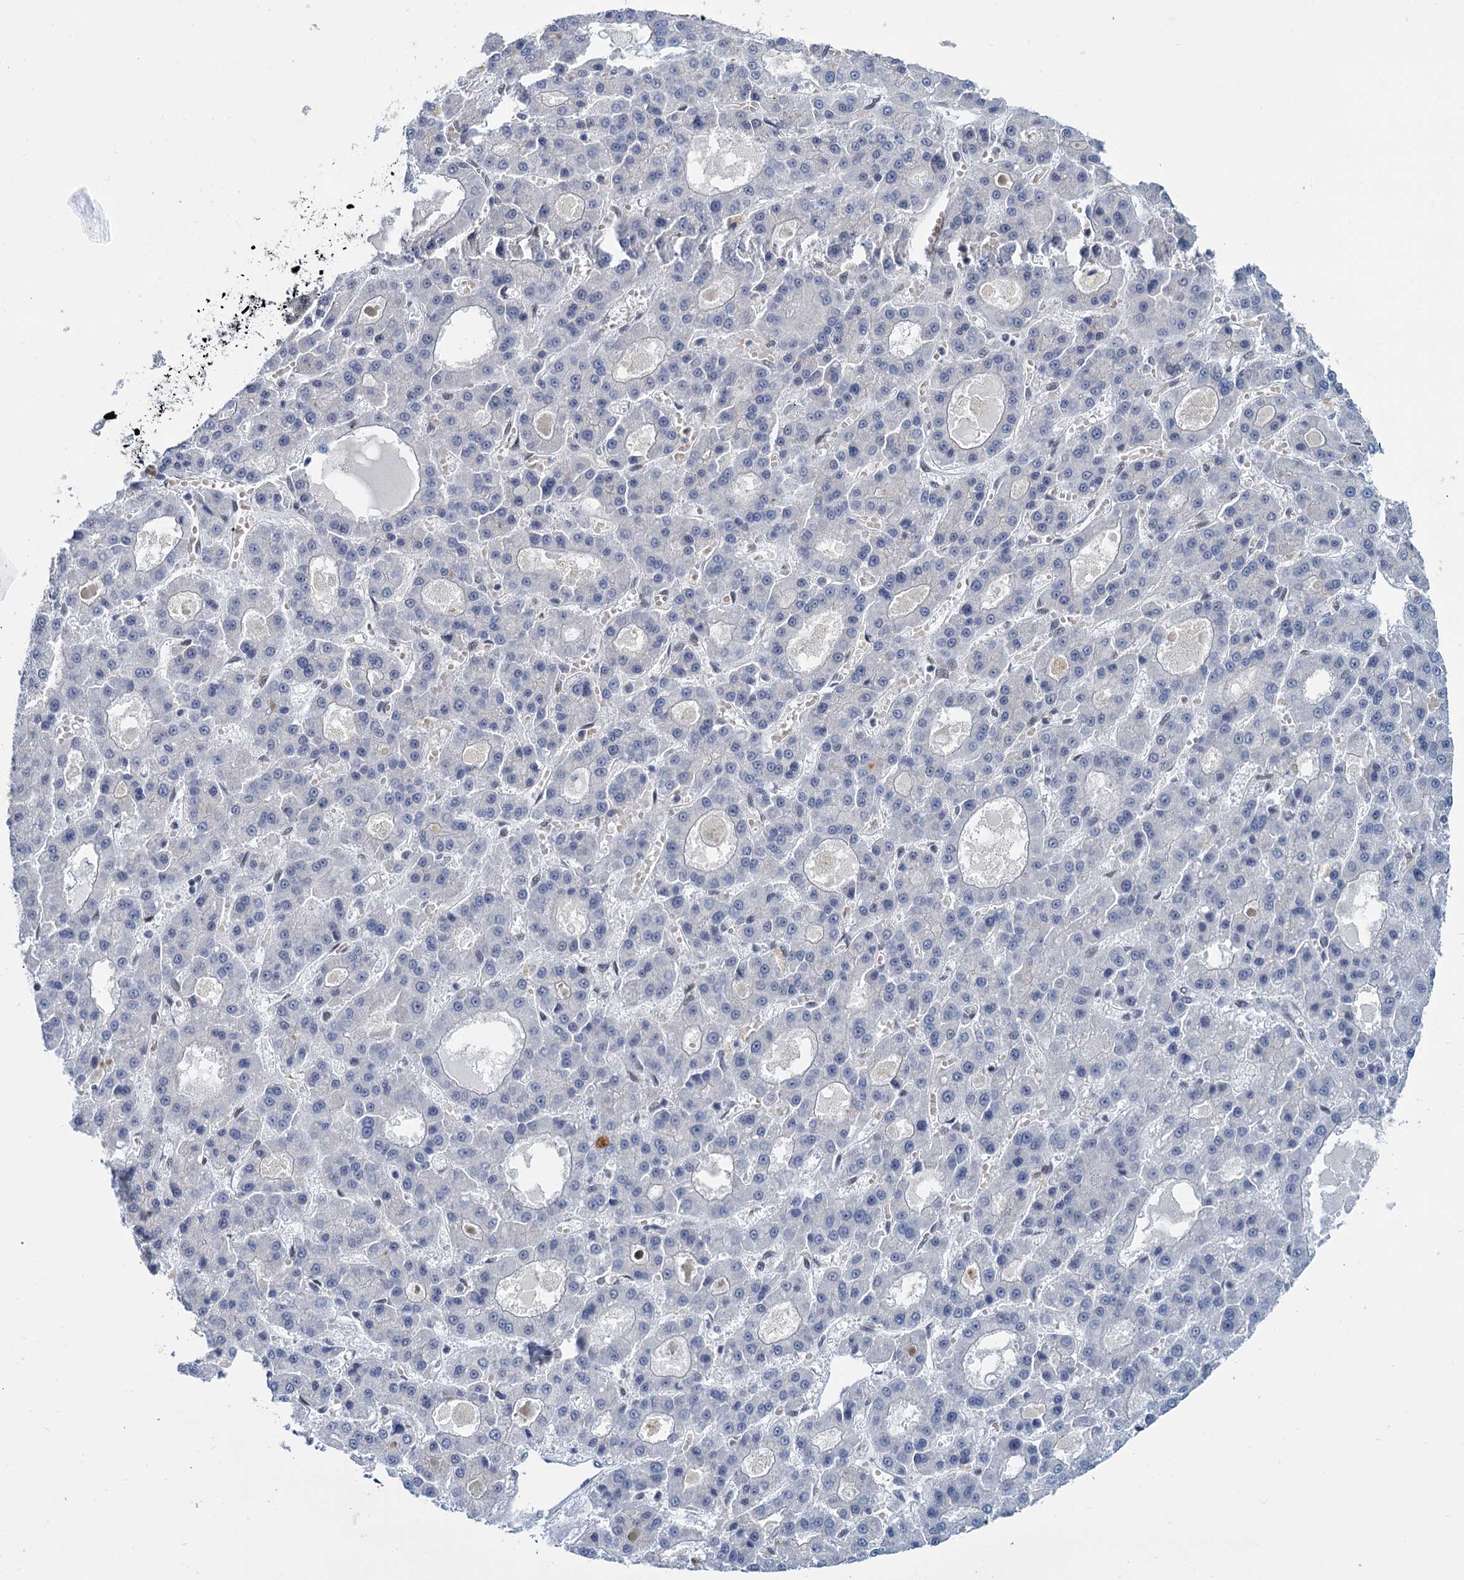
{"staining": {"intensity": "negative", "quantity": "none", "location": "none"}, "tissue": "liver cancer", "cell_type": "Tumor cells", "image_type": "cancer", "snomed": [{"axis": "morphology", "description": "Carcinoma, Hepatocellular, NOS"}, {"axis": "topography", "description": "Liver"}], "caption": "Immunohistochemical staining of liver cancer (hepatocellular carcinoma) reveals no significant positivity in tumor cells. The staining is performed using DAB (3,3'-diaminobenzidine) brown chromogen with nuclei counter-stained in using hematoxylin.", "gene": "RPRD1A", "patient": {"sex": "male", "age": 70}}